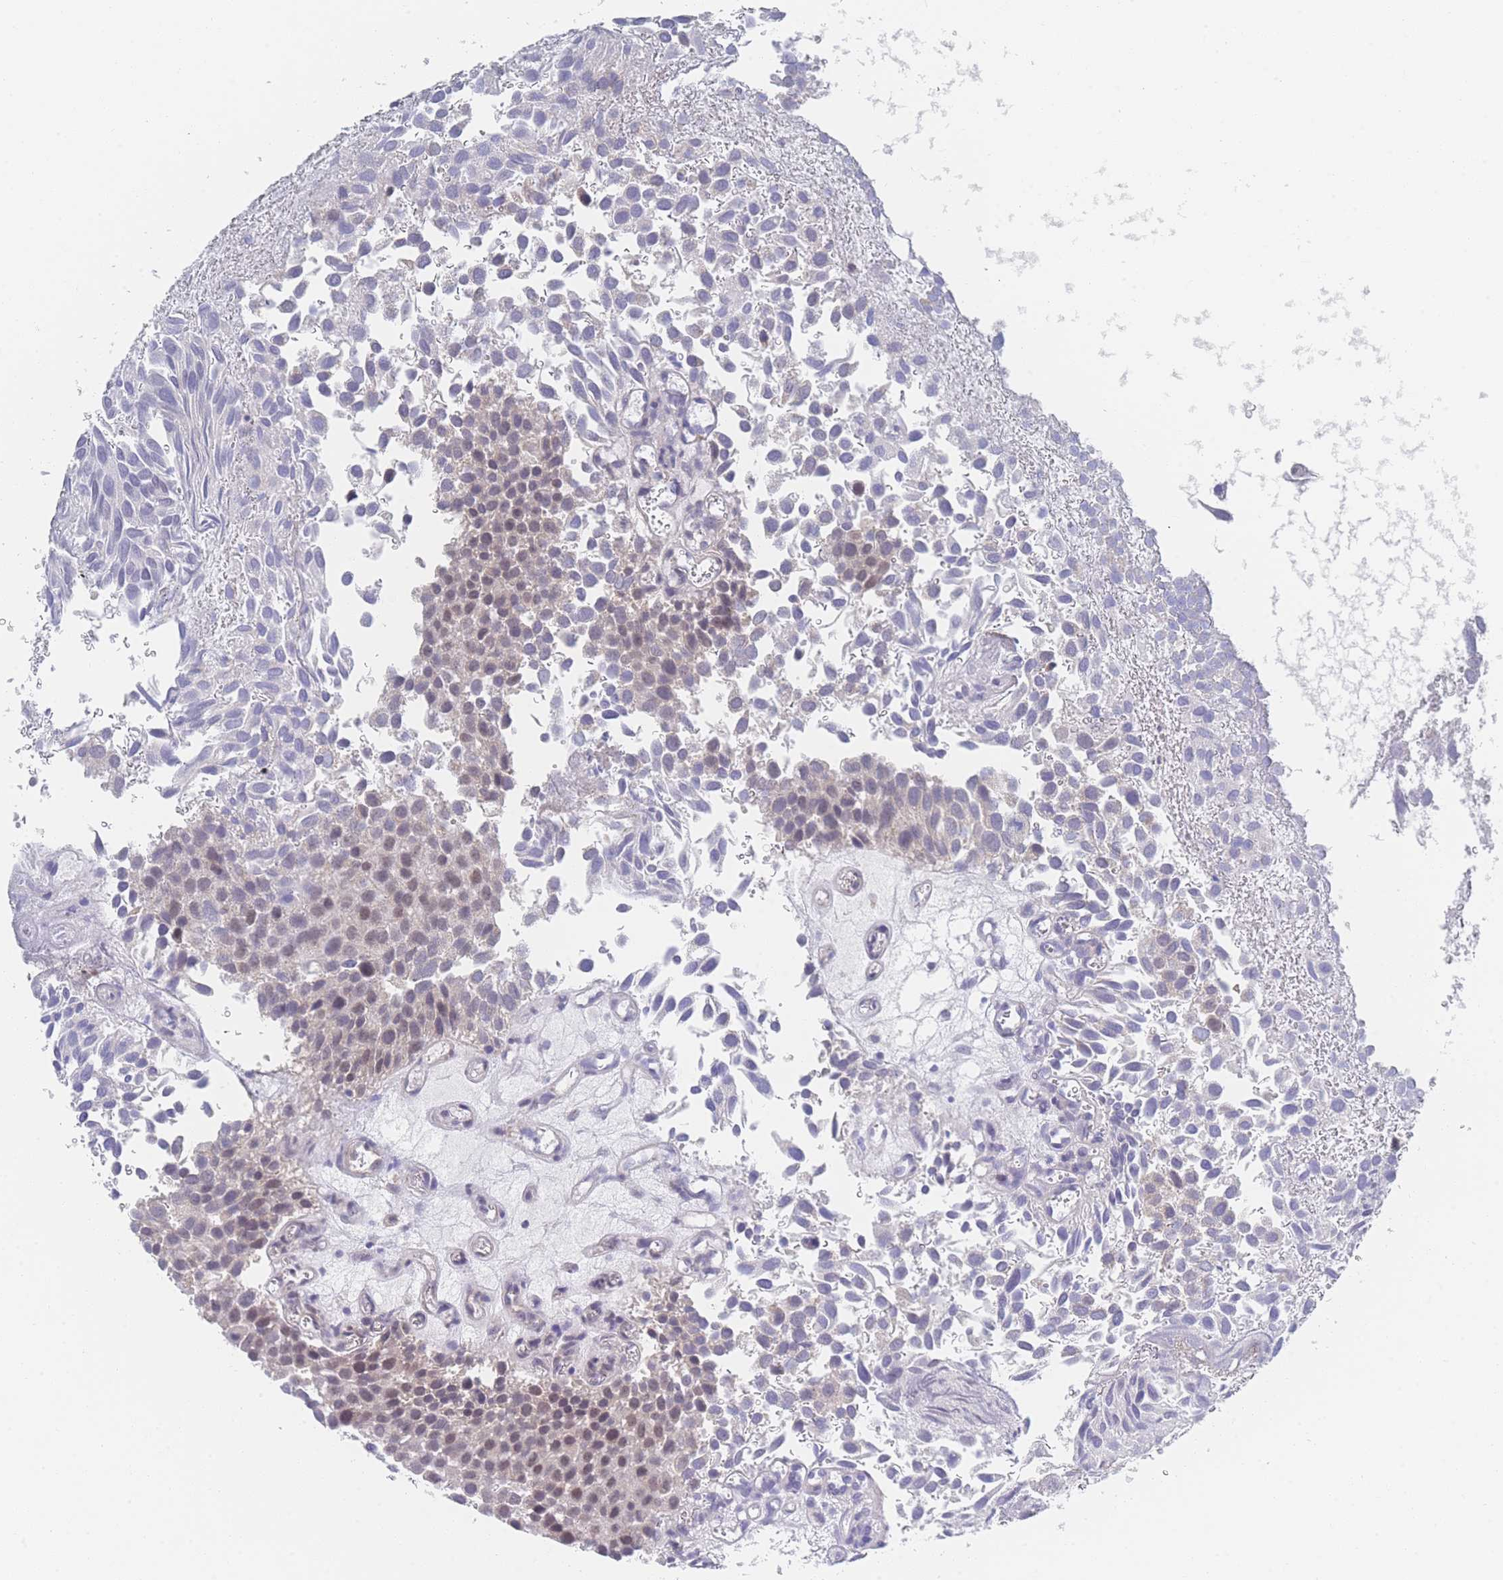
{"staining": {"intensity": "moderate", "quantity": "25%-75%", "location": "nuclear"}, "tissue": "urothelial cancer", "cell_type": "Tumor cells", "image_type": "cancer", "snomed": [{"axis": "morphology", "description": "Urothelial carcinoma, Low grade"}, {"axis": "topography", "description": "Urinary bladder"}], "caption": "Immunohistochemistry (DAB) staining of human urothelial cancer reveals moderate nuclear protein expression in approximately 25%-75% of tumor cells.", "gene": "ZNF142", "patient": {"sex": "male", "age": 88}}